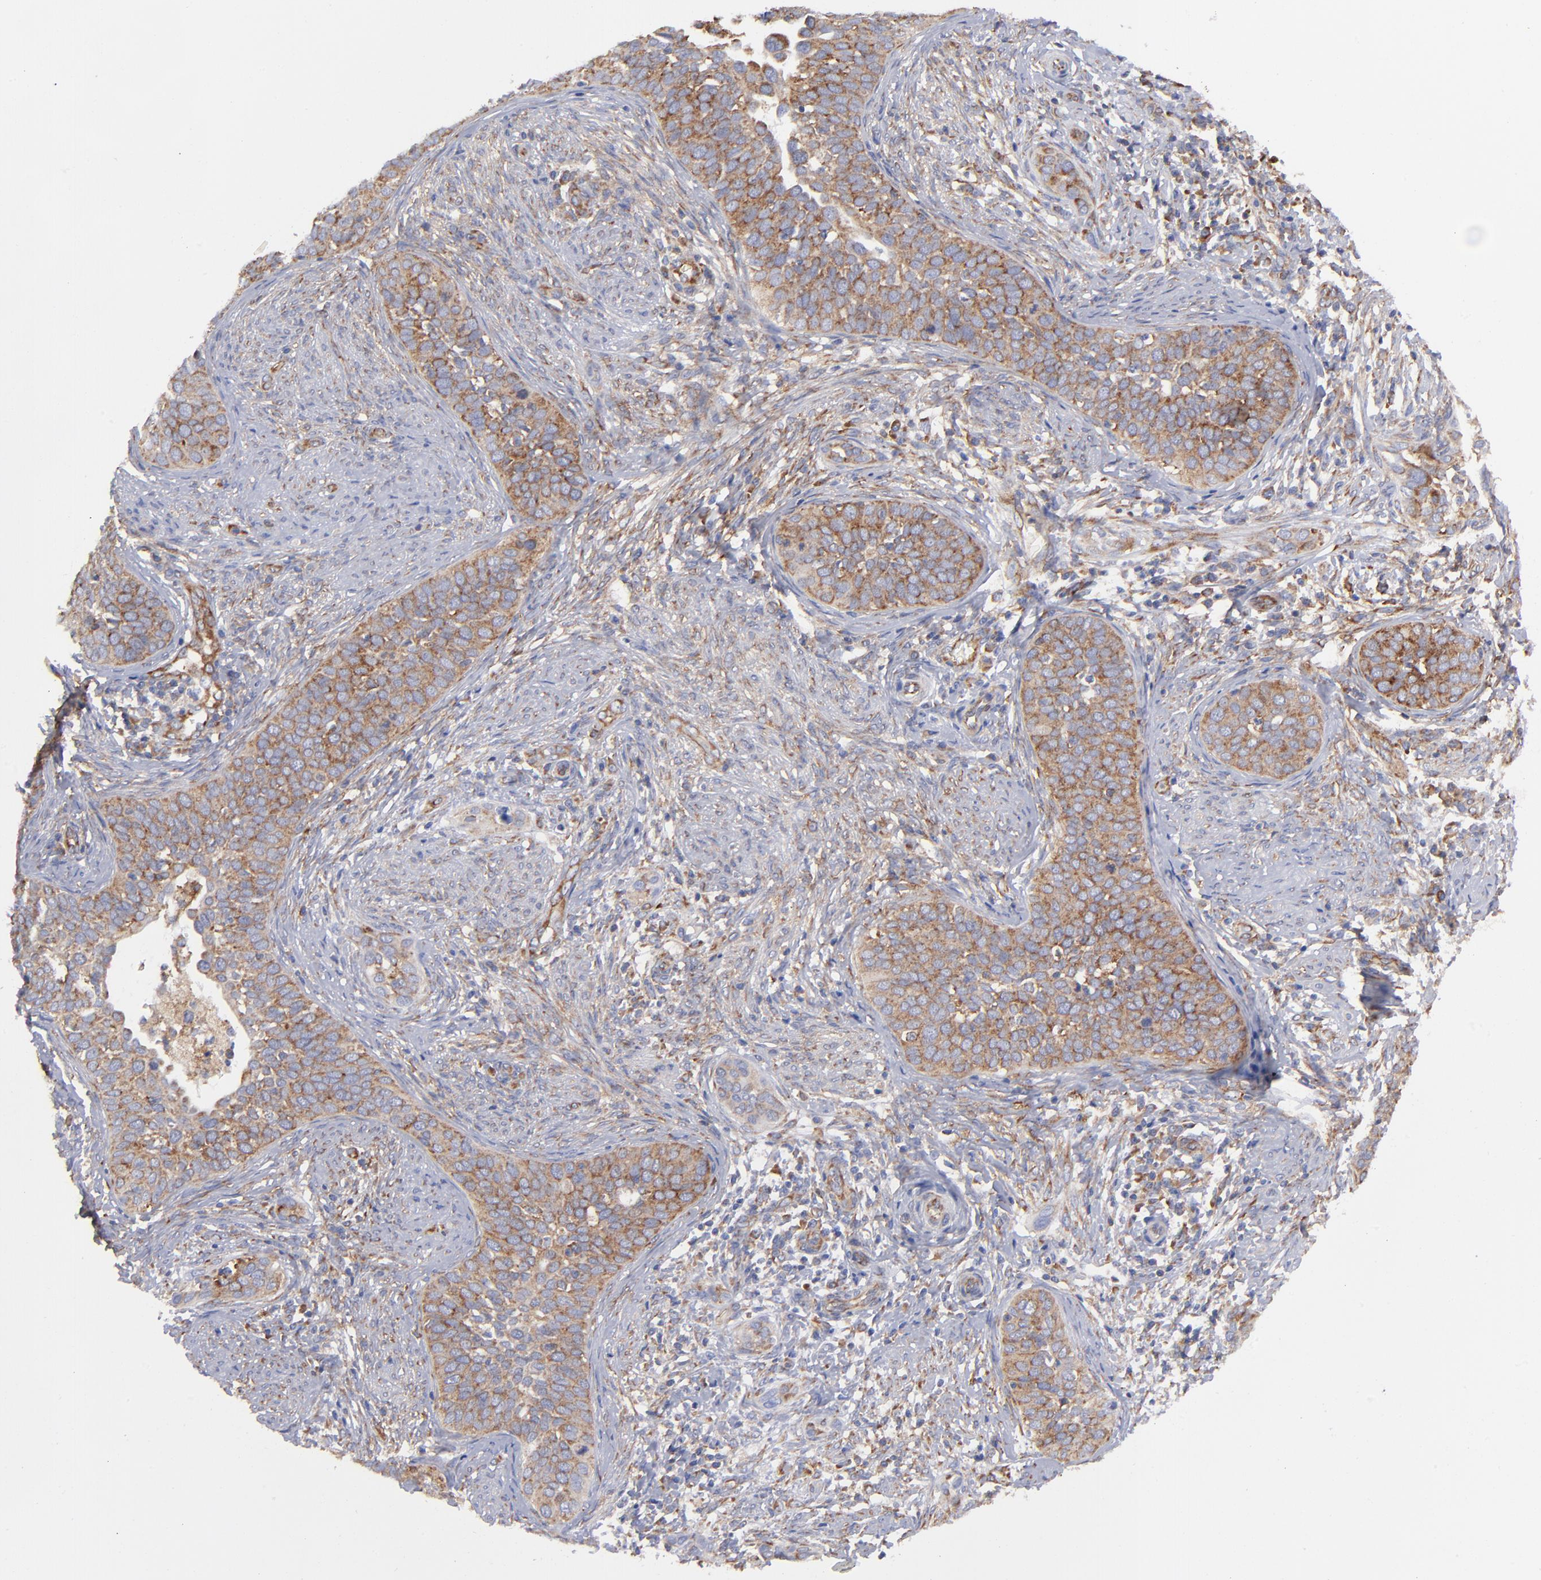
{"staining": {"intensity": "moderate", "quantity": ">75%", "location": "cytoplasmic/membranous"}, "tissue": "cervical cancer", "cell_type": "Tumor cells", "image_type": "cancer", "snomed": [{"axis": "morphology", "description": "Squamous cell carcinoma, NOS"}, {"axis": "topography", "description": "Cervix"}], "caption": "Protein staining shows moderate cytoplasmic/membranous staining in about >75% of tumor cells in cervical cancer. (Stains: DAB (3,3'-diaminobenzidine) in brown, nuclei in blue, Microscopy: brightfield microscopy at high magnification).", "gene": "EIF2AK2", "patient": {"sex": "female", "age": 31}}